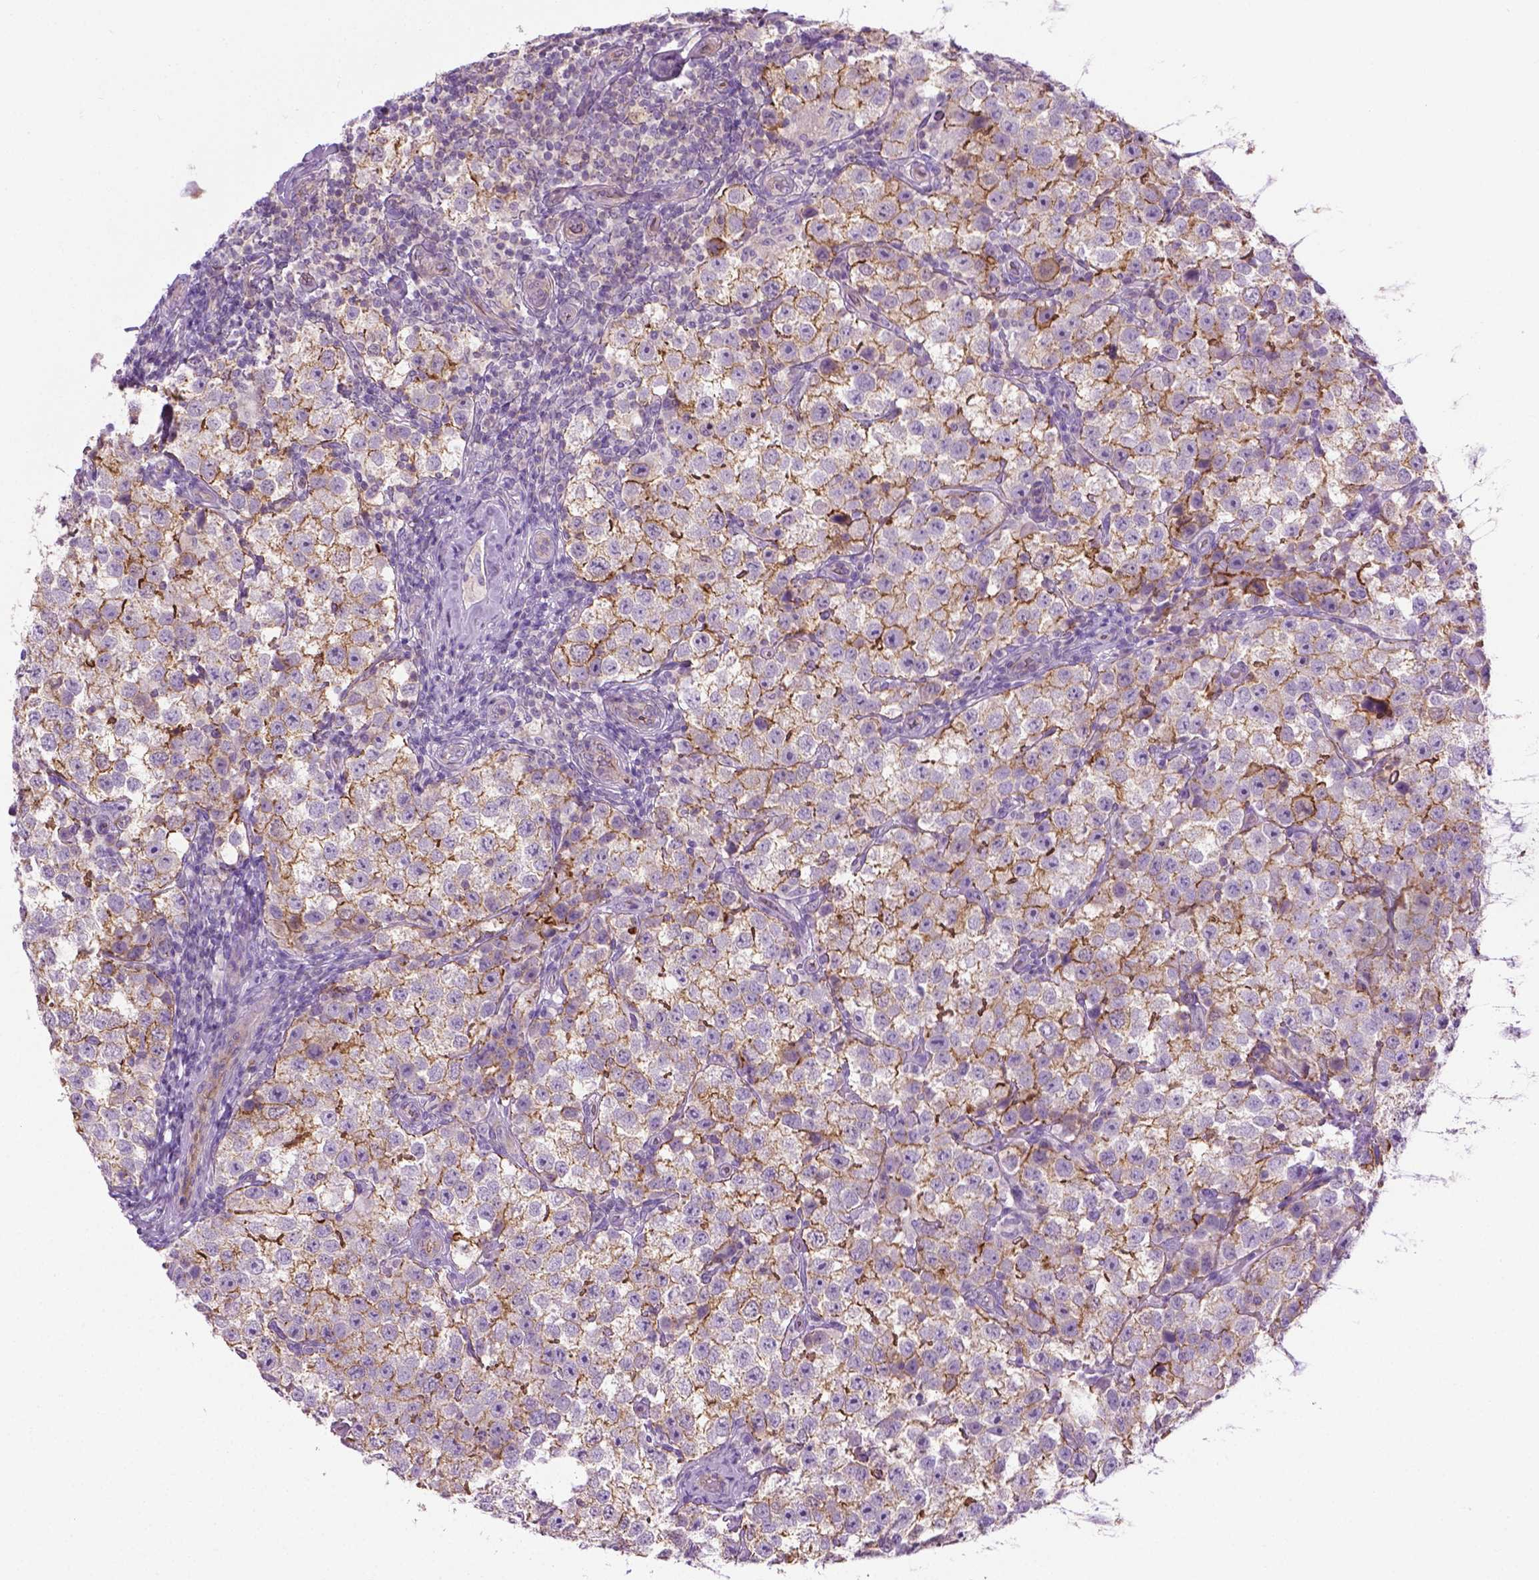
{"staining": {"intensity": "moderate", "quantity": "25%-75%", "location": "cytoplasmic/membranous"}, "tissue": "testis cancer", "cell_type": "Tumor cells", "image_type": "cancer", "snomed": [{"axis": "morphology", "description": "Seminoma, NOS"}, {"axis": "topography", "description": "Testis"}], "caption": "This is an image of immunohistochemistry staining of testis seminoma, which shows moderate positivity in the cytoplasmic/membranous of tumor cells.", "gene": "SPECC1L", "patient": {"sex": "male", "age": 37}}